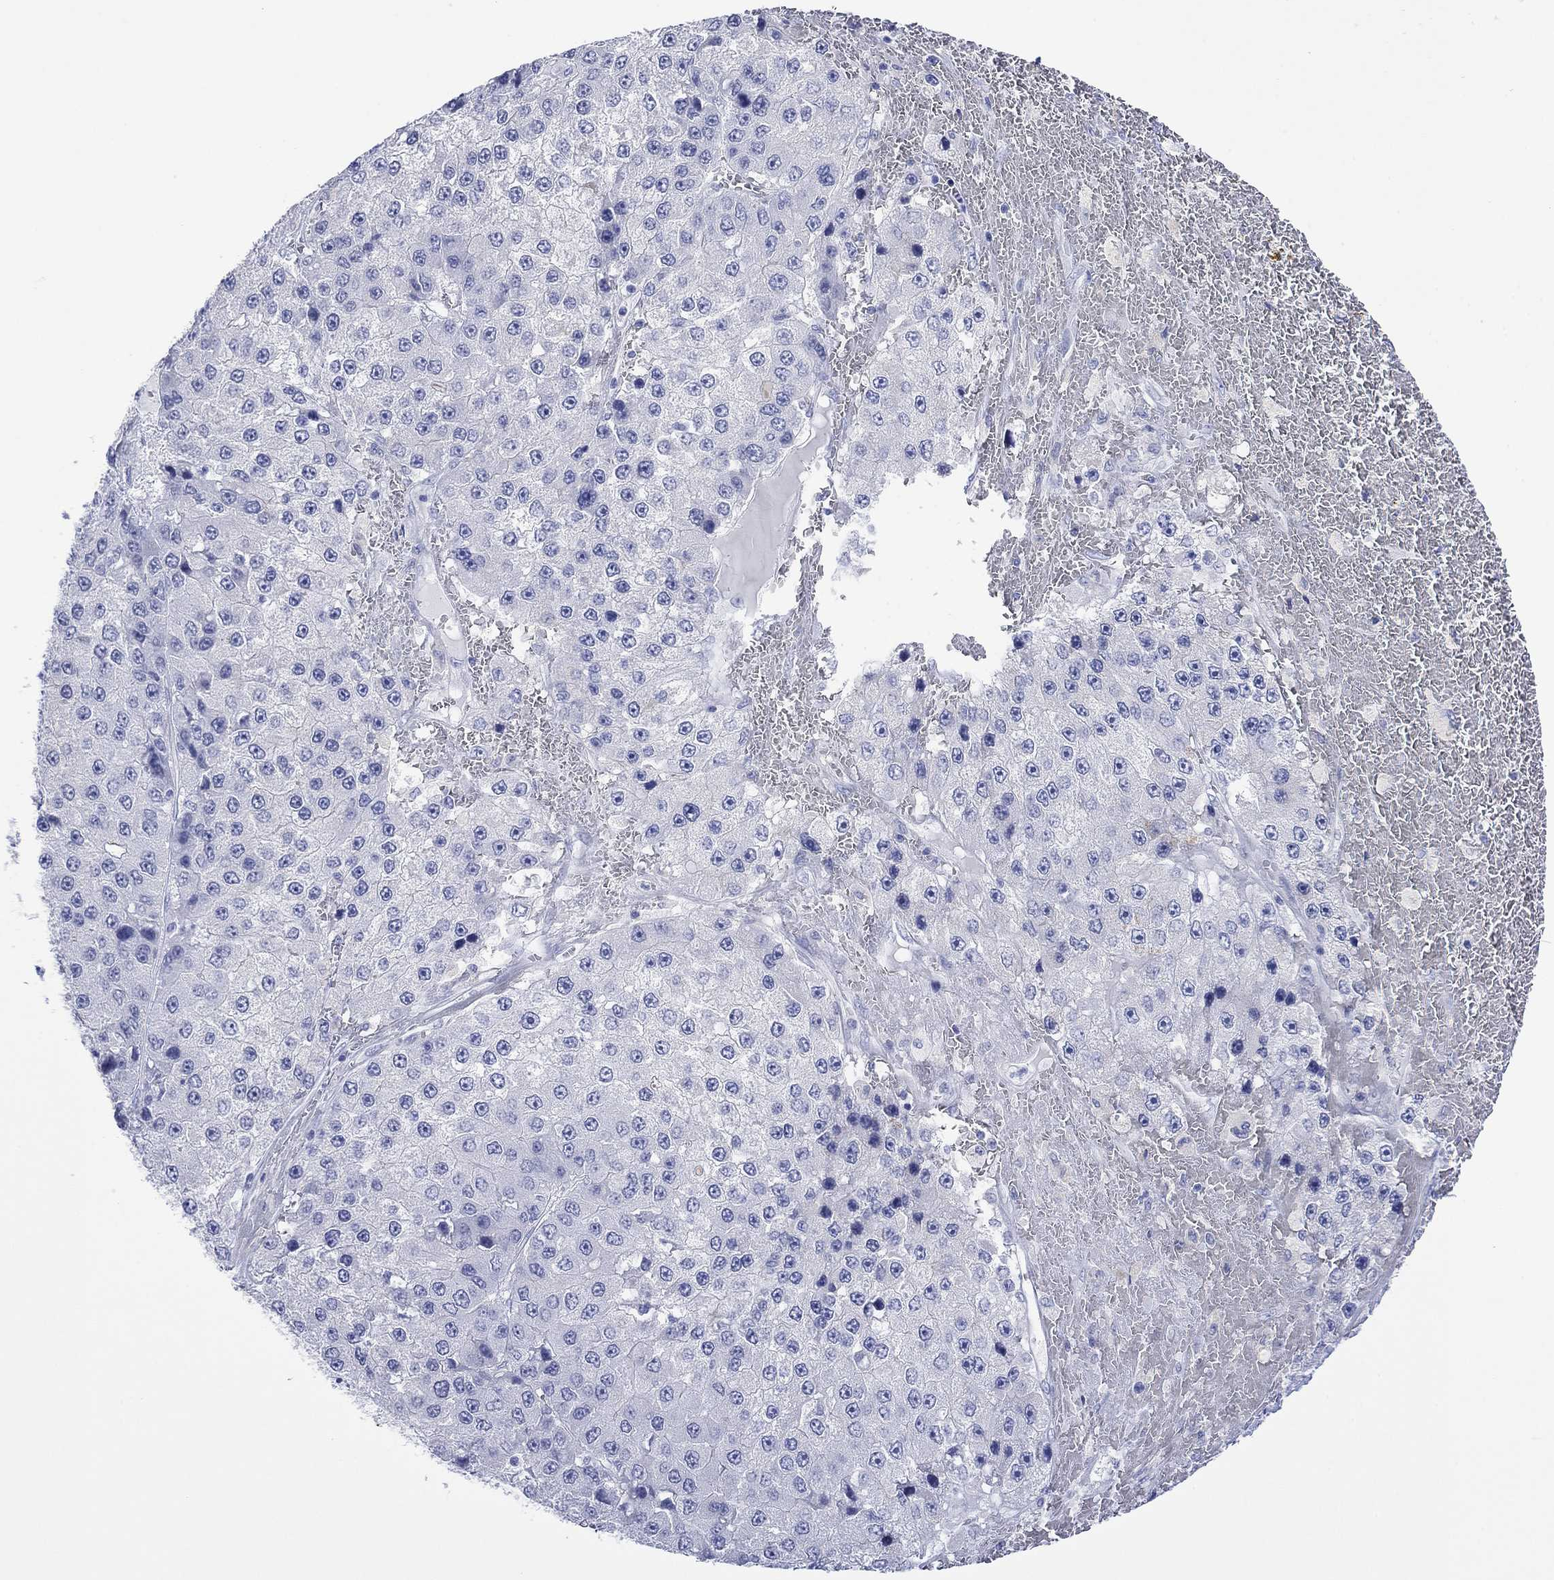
{"staining": {"intensity": "negative", "quantity": "none", "location": "none"}, "tissue": "liver cancer", "cell_type": "Tumor cells", "image_type": "cancer", "snomed": [{"axis": "morphology", "description": "Carcinoma, Hepatocellular, NOS"}, {"axis": "topography", "description": "Liver"}], "caption": "Immunohistochemistry photomicrograph of human liver cancer stained for a protein (brown), which exhibits no positivity in tumor cells. Nuclei are stained in blue.", "gene": "MLANA", "patient": {"sex": "female", "age": 73}}